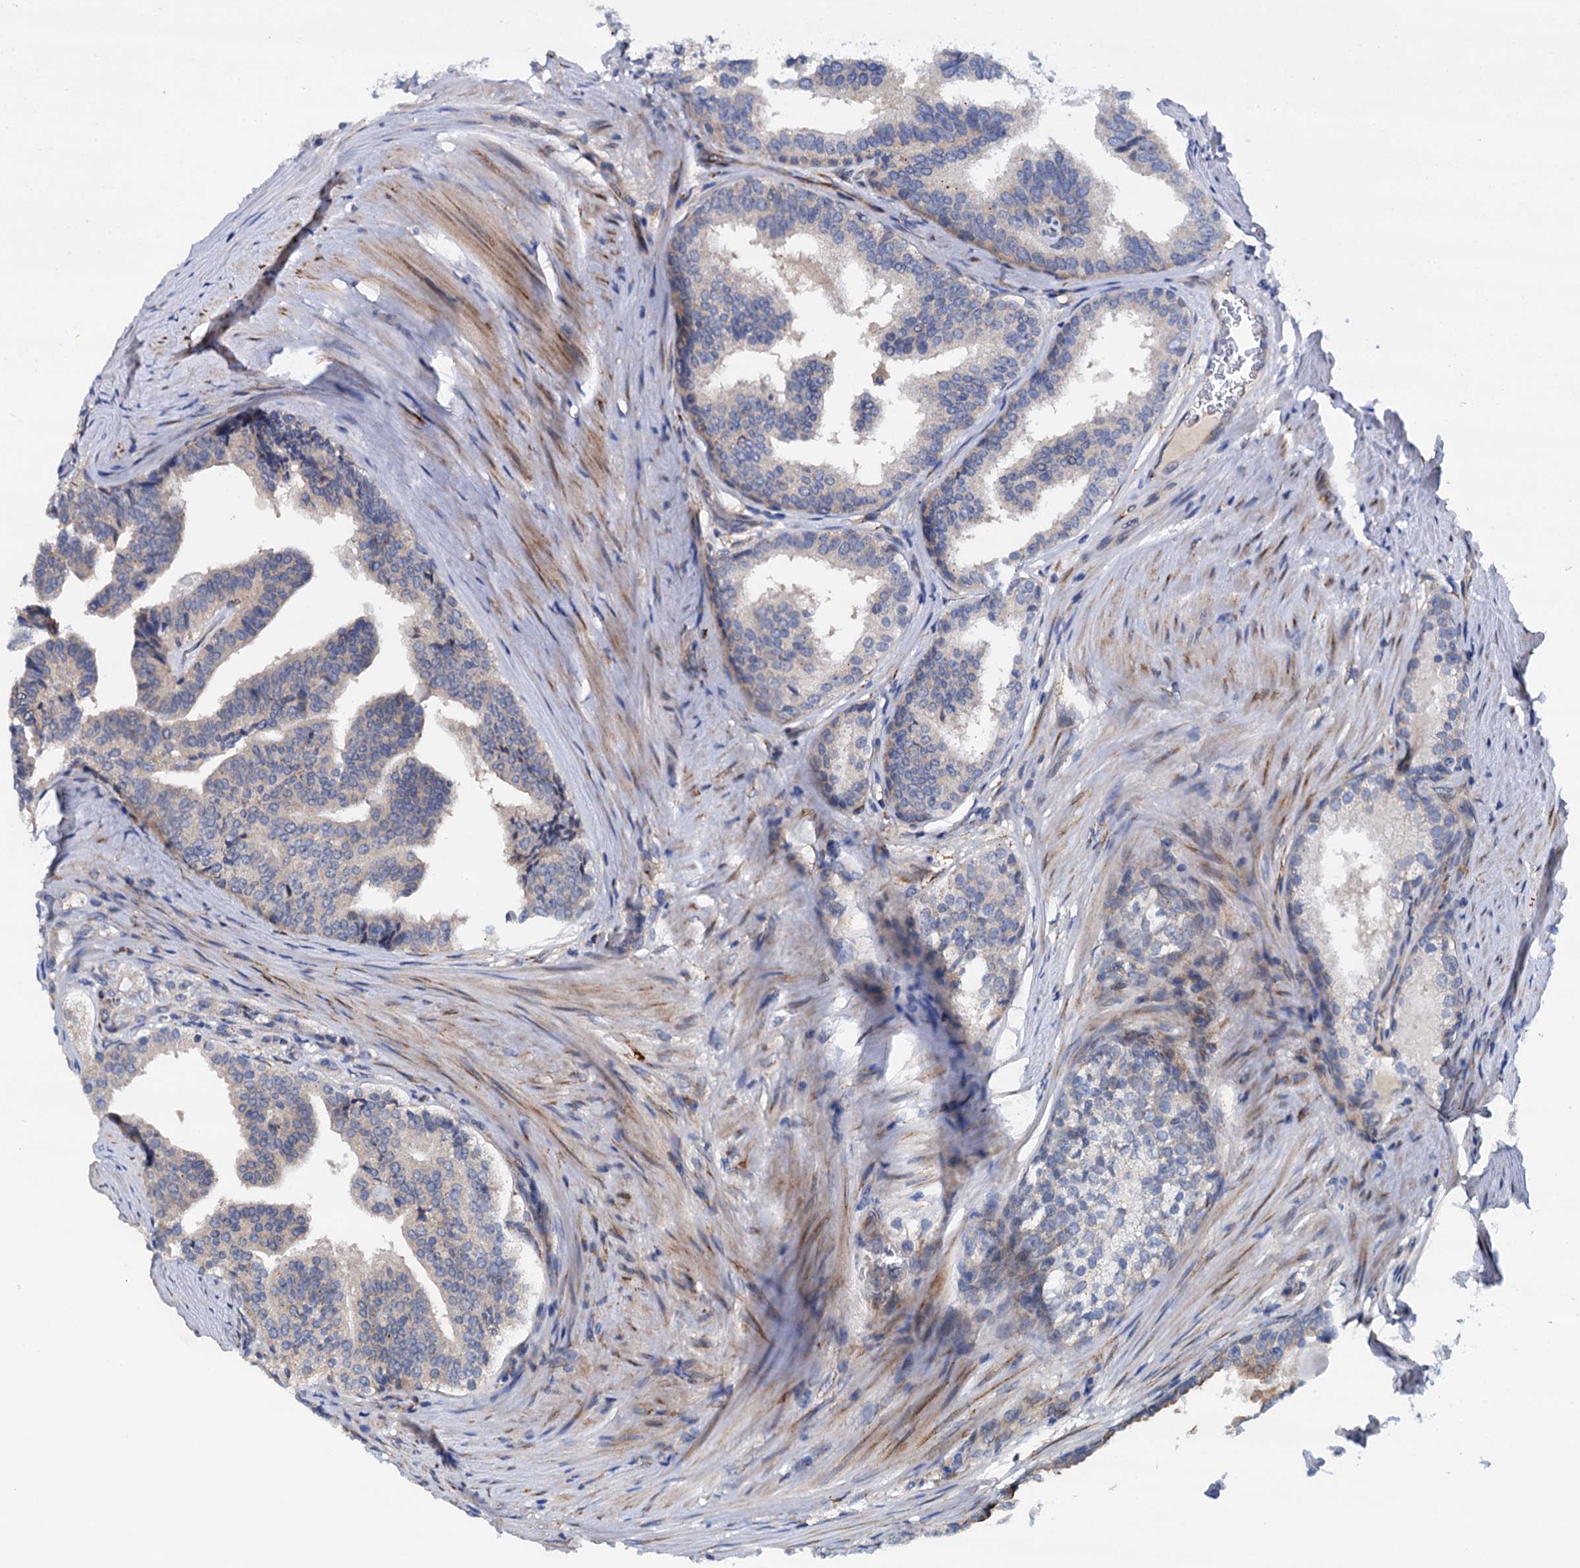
{"staining": {"intensity": "negative", "quantity": "none", "location": "none"}, "tissue": "prostate cancer", "cell_type": "Tumor cells", "image_type": "cancer", "snomed": [{"axis": "morphology", "description": "Adenocarcinoma, High grade"}, {"axis": "topography", "description": "Prostate"}], "caption": "This is an immunohistochemistry (IHC) histopathology image of prostate cancer (adenocarcinoma (high-grade)). There is no expression in tumor cells.", "gene": "RASSF9", "patient": {"sex": "male", "age": 63}}